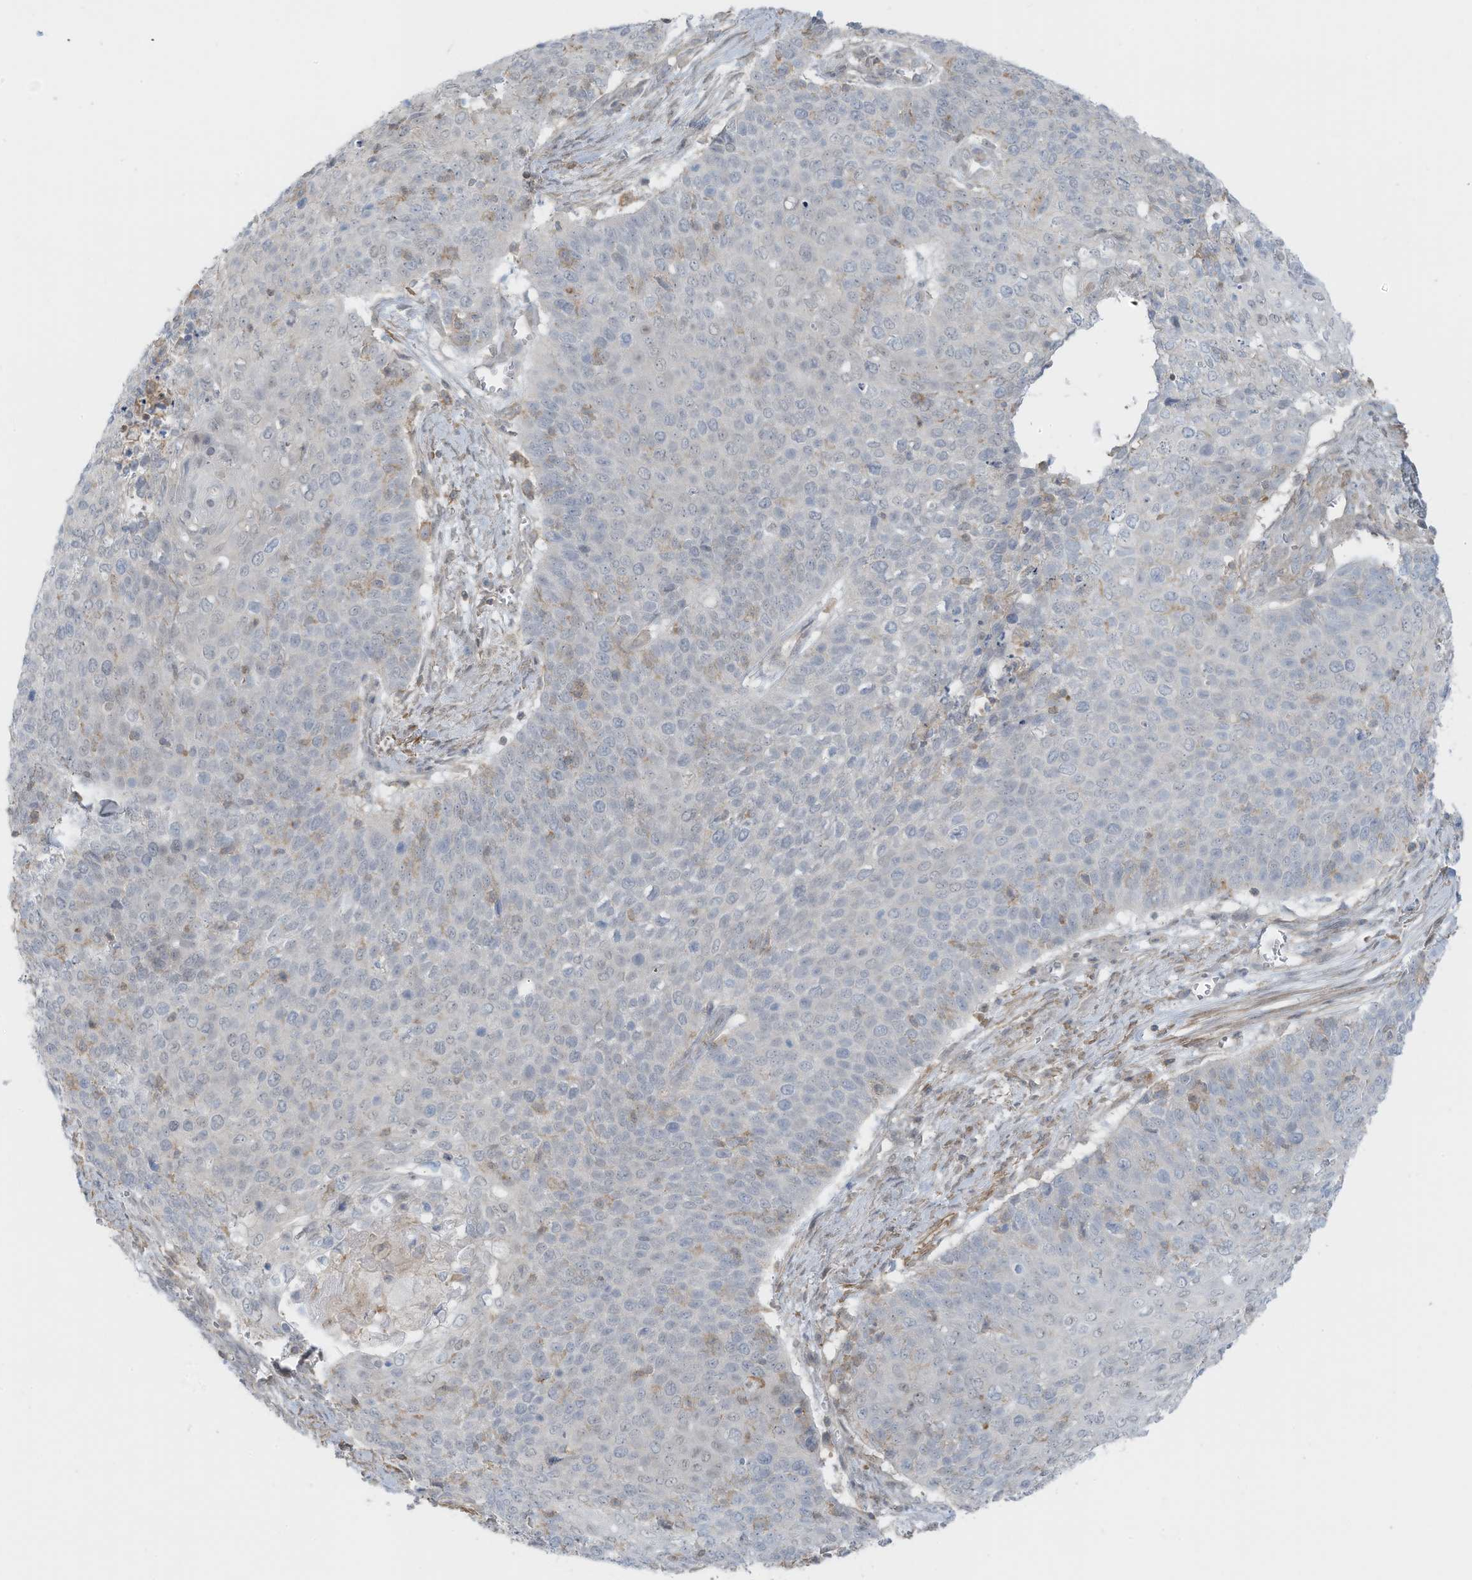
{"staining": {"intensity": "negative", "quantity": "none", "location": "none"}, "tissue": "cervical cancer", "cell_type": "Tumor cells", "image_type": "cancer", "snomed": [{"axis": "morphology", "description": "Squamous cell carcinoma, NOS"}, {"axis": "topography", "description": "Cervix"}], "caption": "Tumor cells are negative for brown protein staining in cervical squamous cell carcinoma.", "gene": "ZNF846", "patient": {"sex": "female", "age": 39}}